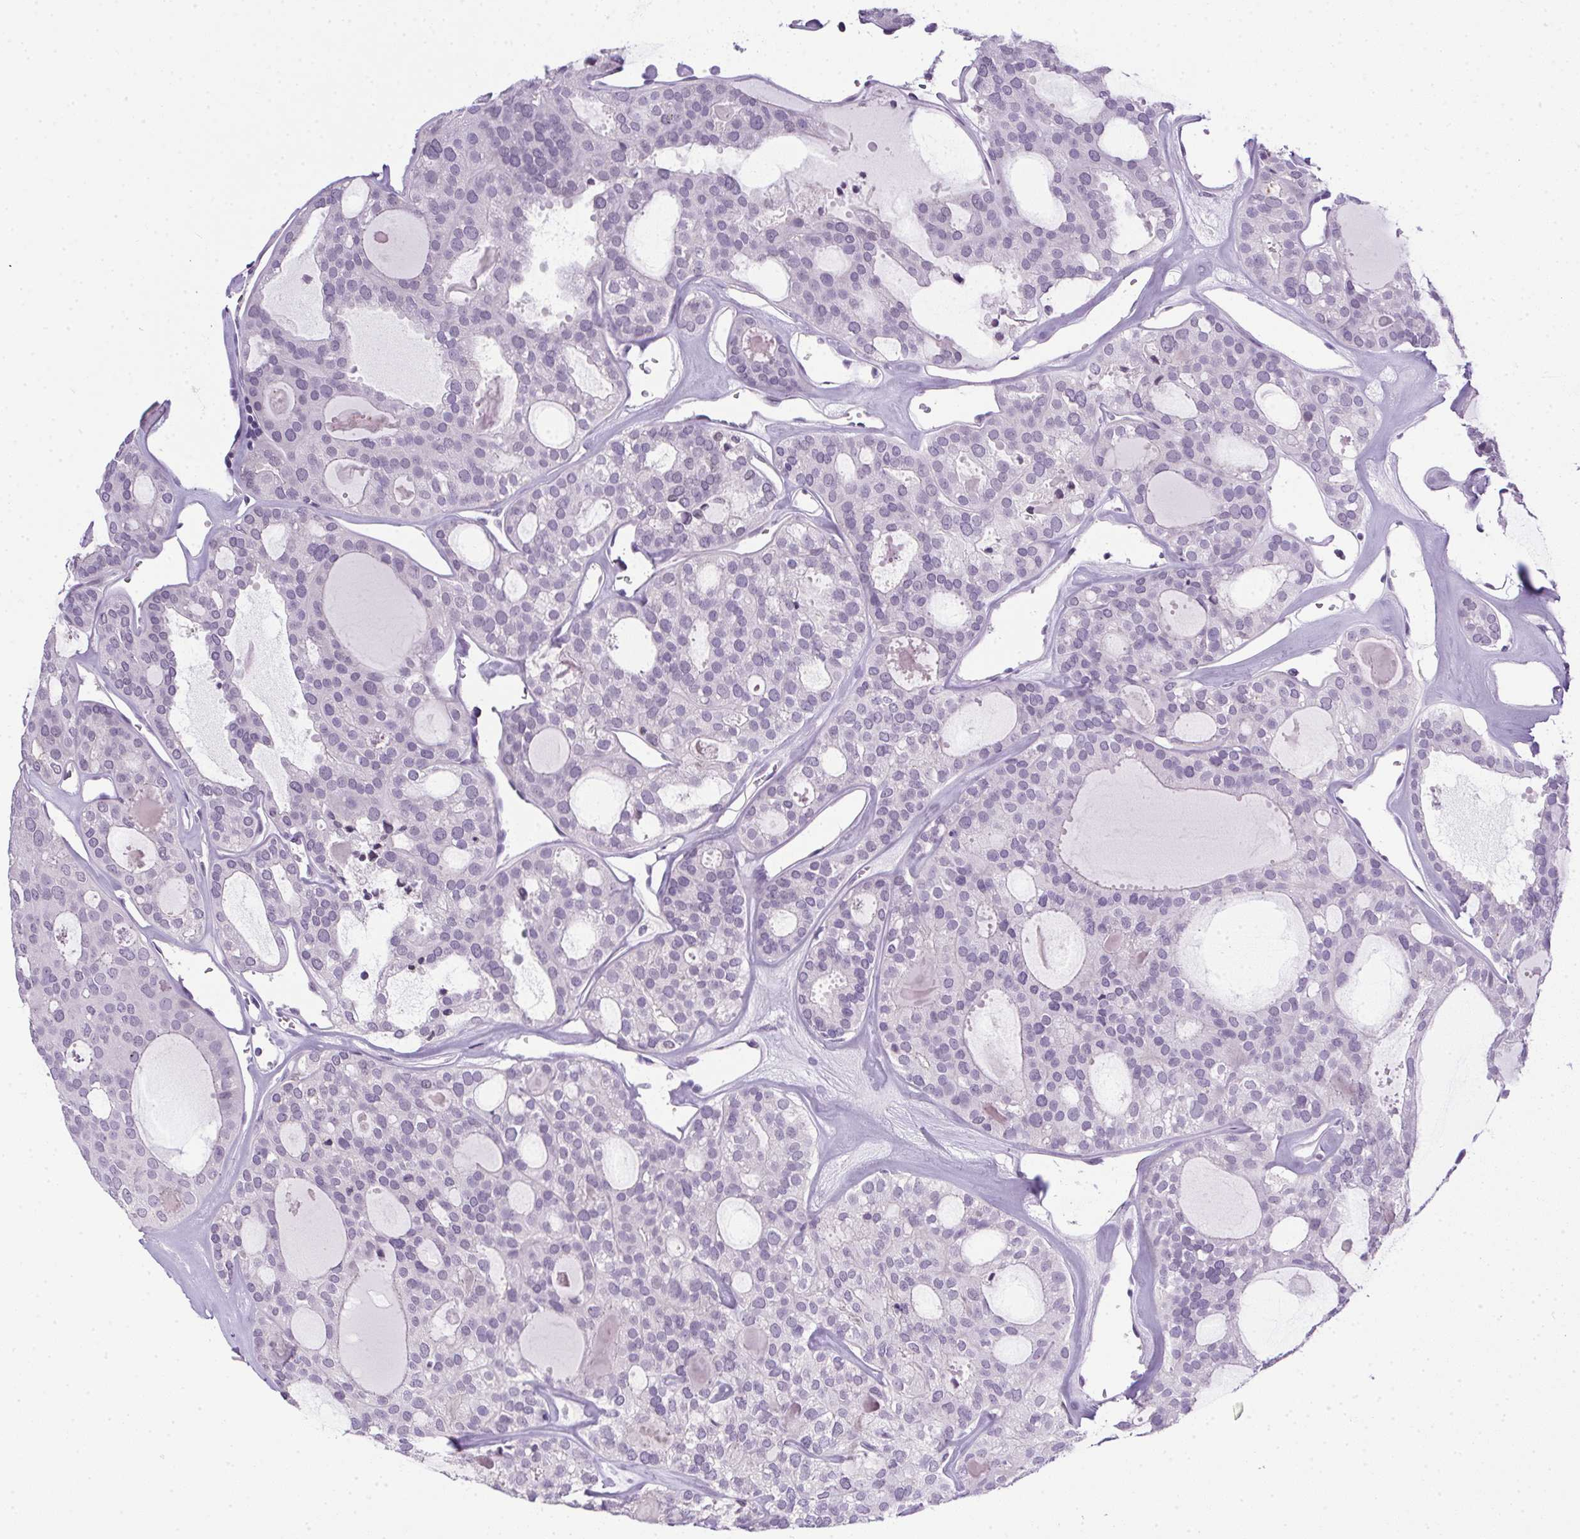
{"staining": {"intensity": "negative", "quantity": "none", "location": "none"}, "tissue": "thyroid cancer", "cell_type": "Tumor cells", "image_type": "cancer", "snomed": [{"axis": "morphology", "description": "Follicular adenoma carcinoma, NOS"}, {"axis": "topography", "description": "Thyroid gland"}], "caption": "This histopathology image is of follicular adenoma carcinoma (thyroid) stained with immunohistochemistry (IHC) to label a protein in brown with the nuclei are counter-stained blue. There is no staining in tumor cells.", "gene": "PRL", "patient": {"sex": "male", "age": 75}}